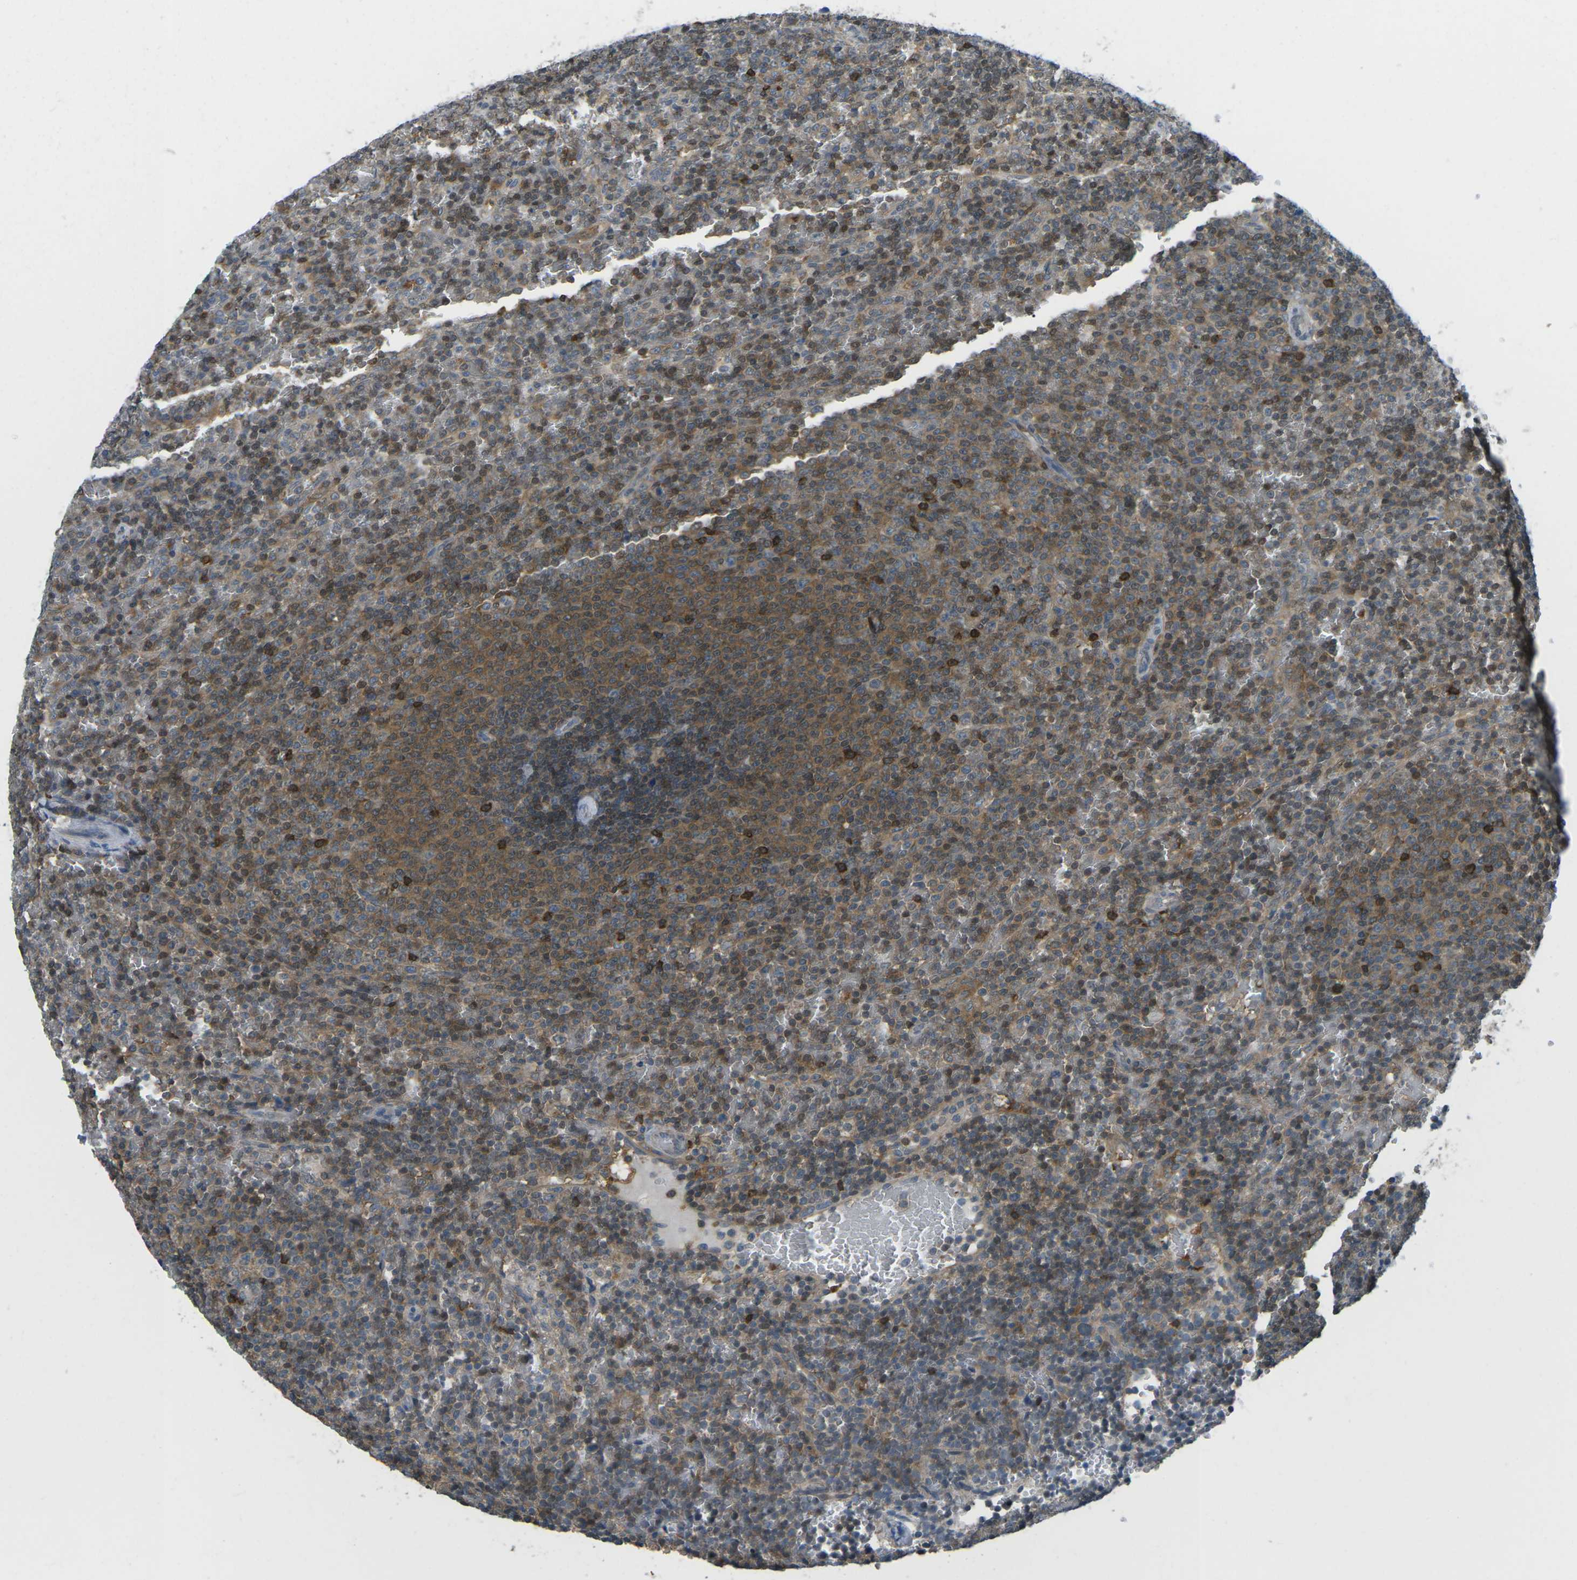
{"staining": {"intensity": "moderate", "quantity": ">75%", "location": "cytoplasmic/membranous,nuclear"}, "tissue": "lymphoma", "cell_type": "Tumor cells", "image_type": "cancer", "snomed": [{"axis": "morphology", "description": "Malignant lymphoma, non-Hodgkin's type, Low grade"}, {"axis": "topography", "description": "Spleen"}], "caption": "High-power microscopy captured an IHC image of lymphoma, revealing moderate cytoplasmic/membranous and nuclear staining in about >75% of tumor cells.", "gene": "PIEZO2", "patient": {"sex": "female", "age": 77}}